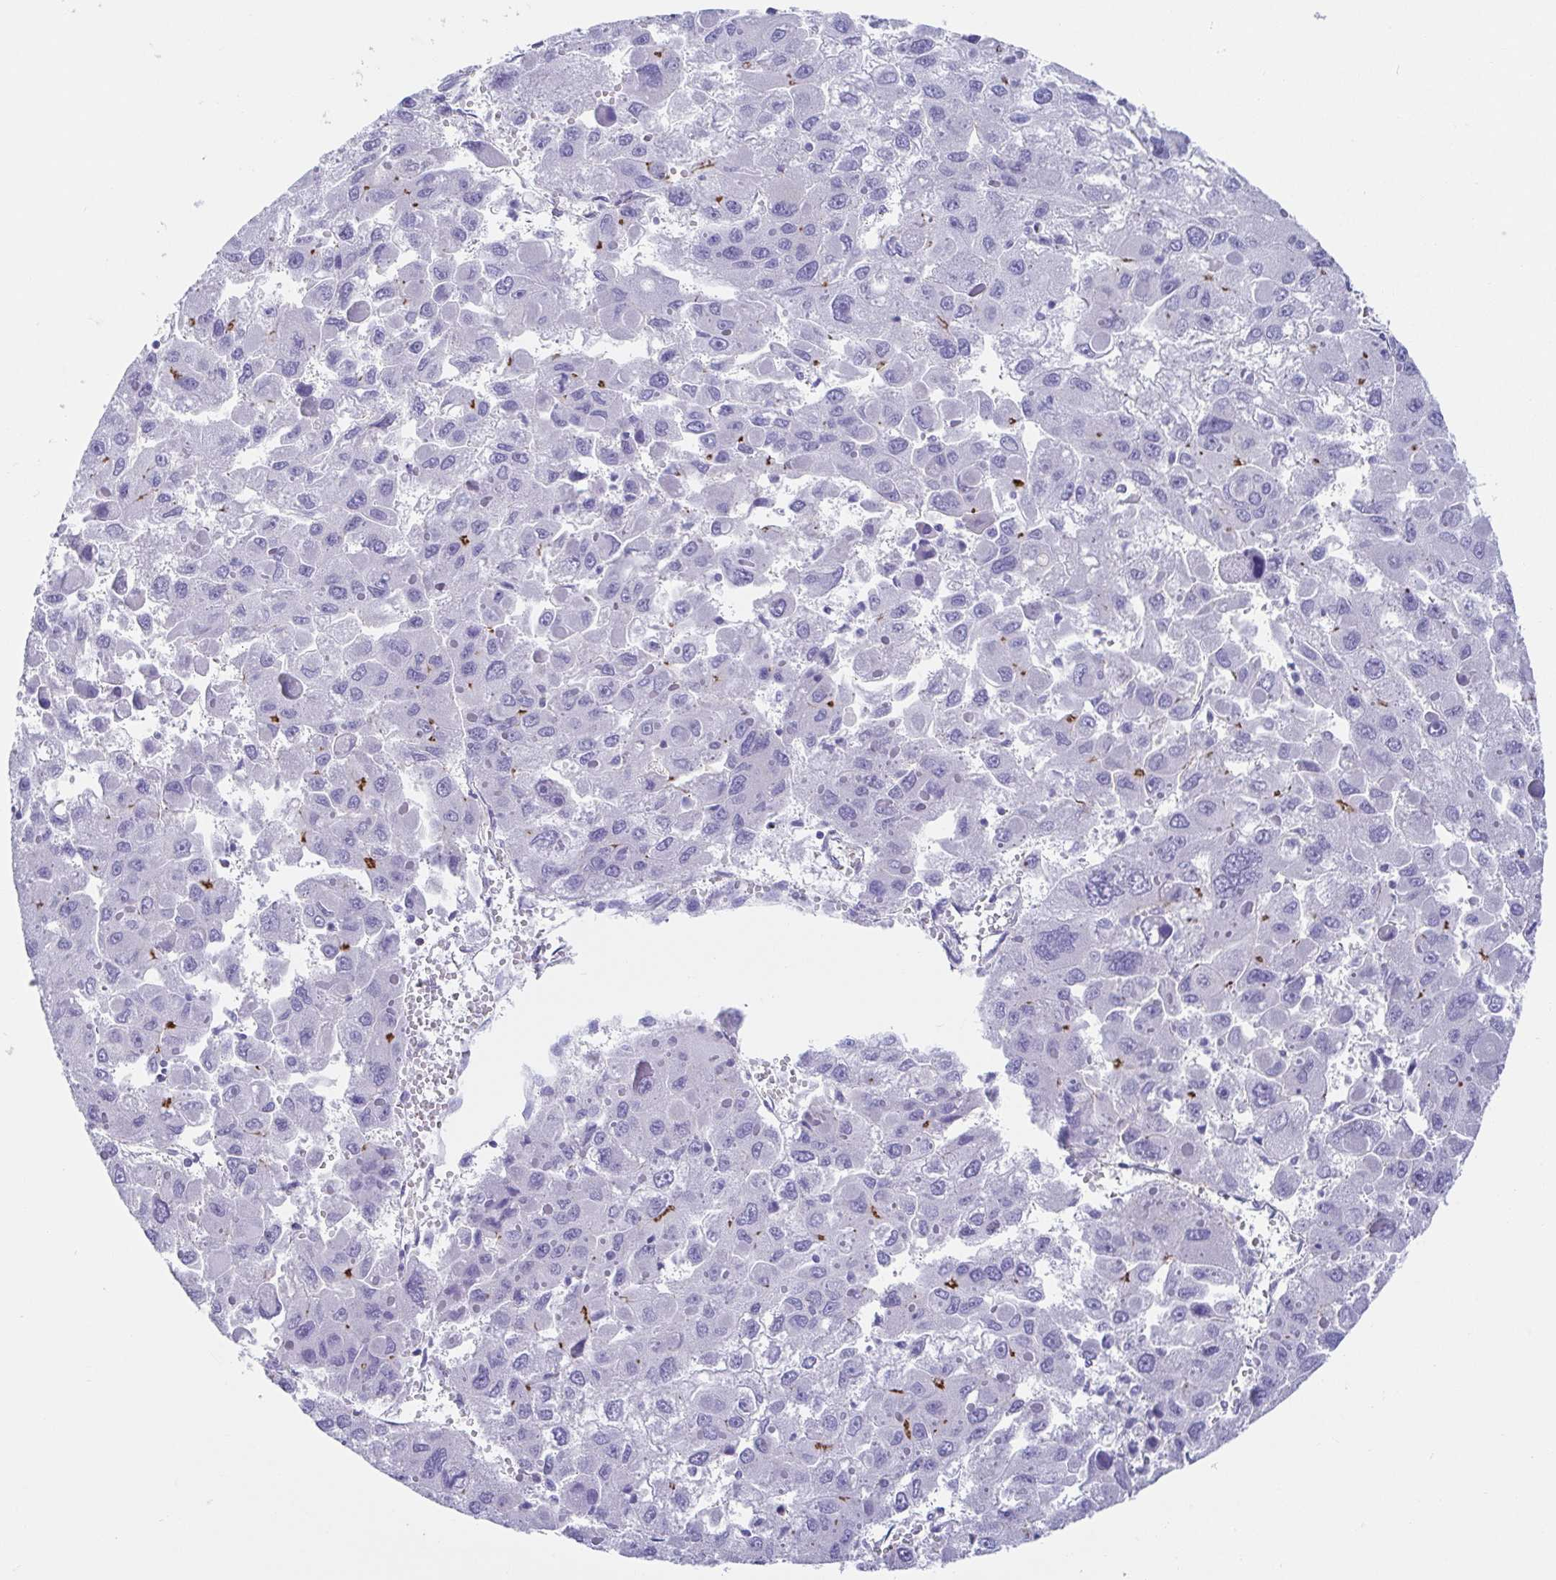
{"staining": {"intensity": "negative", "quantity": "none", "location": "none"}, "tissue": "liver cancer", "cell_type": "Tumor cells", "image_type": "cancer", "snomed": [{"axis": "morphology", "description": "Carcinoma, Hepatocellular, NOS"}, {"axis": "topography", "description": "Liver"}], "caption": "Liver cancer stained for a protein using IHC reveals no positivity tumor cells.", "gene": "TRAM2", "patient": {"sex": "female", "age": 41}}